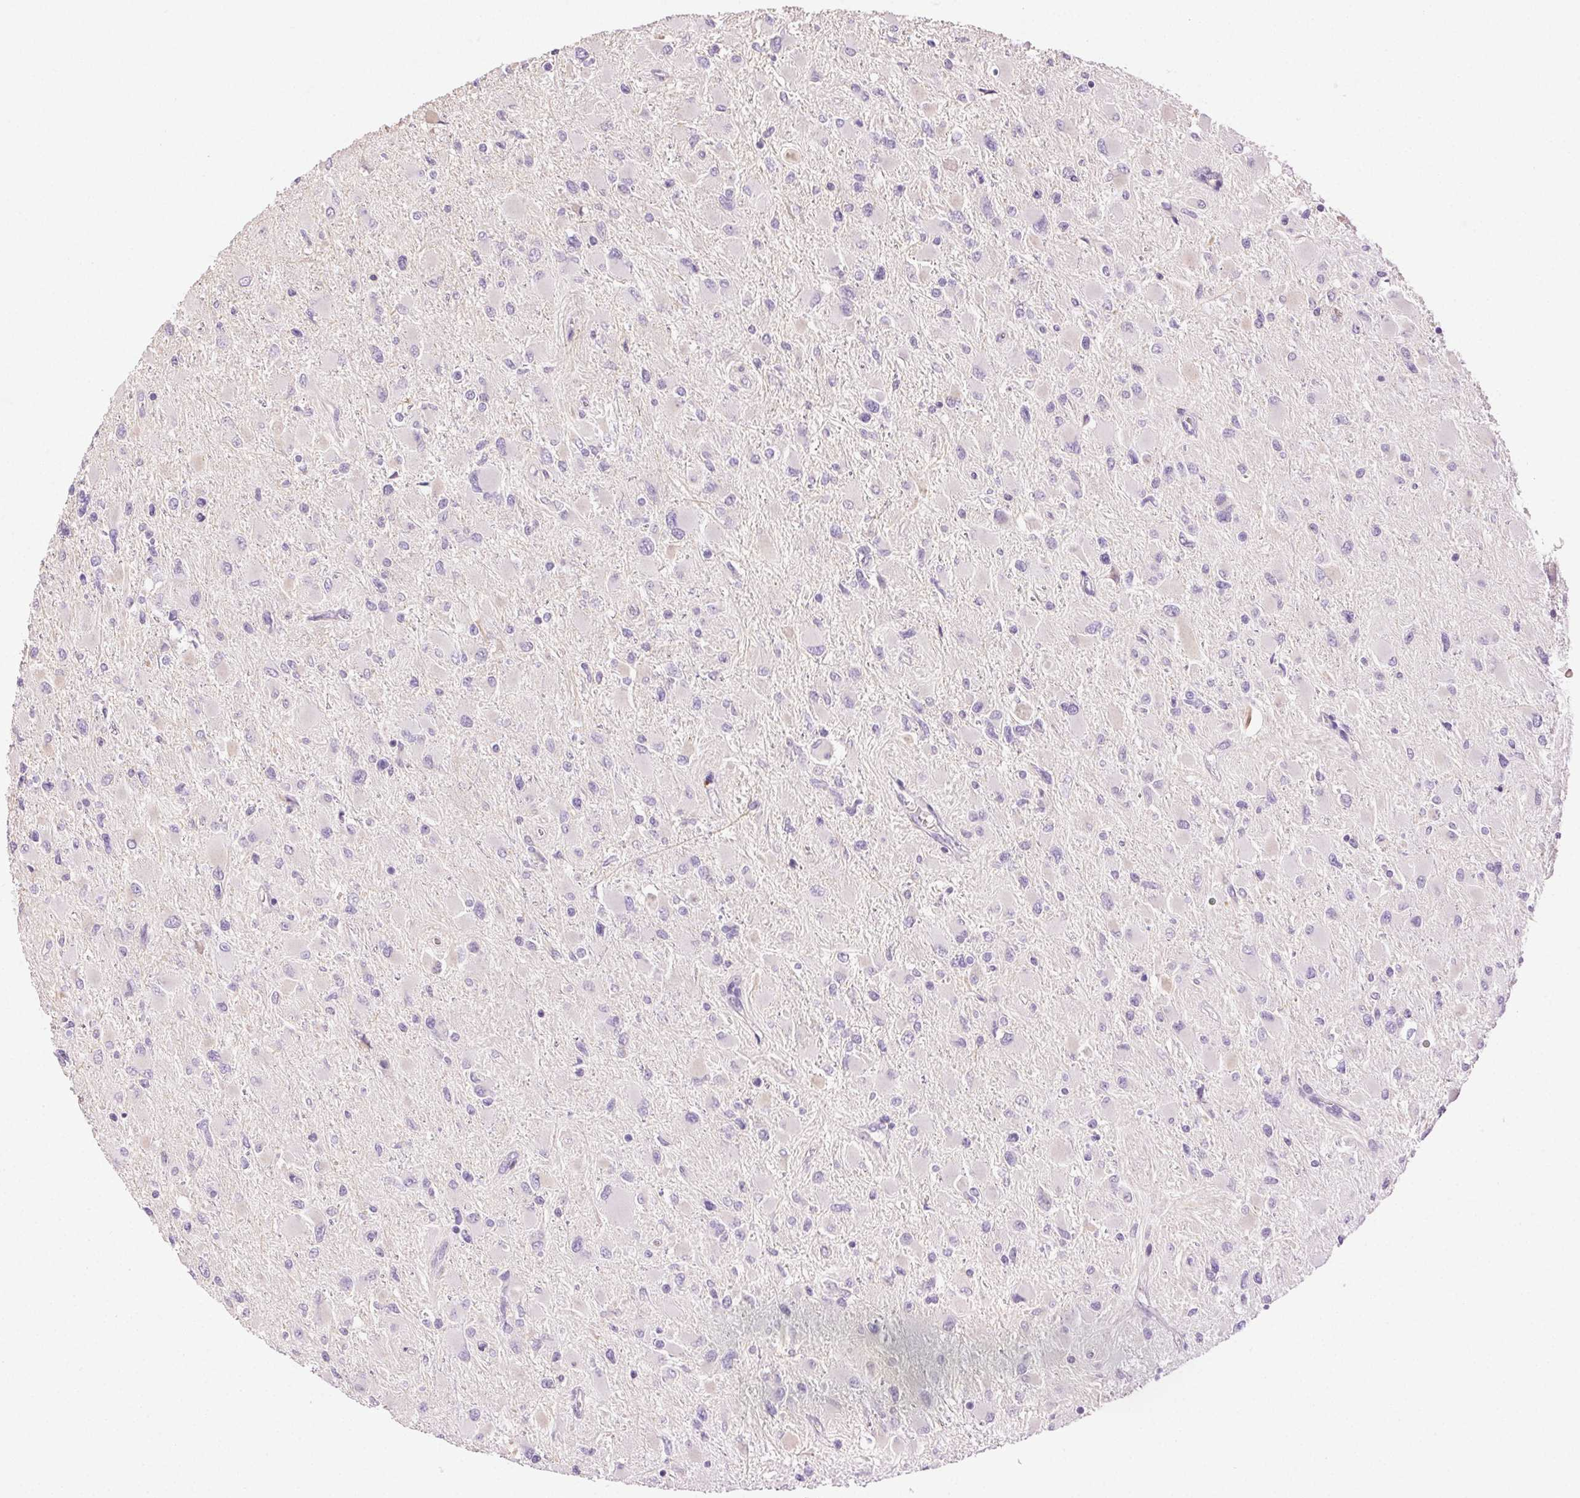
{"staining": {"intensity": "negative", "quantity": "none", "location": "none"}, "tissue": "glioma", "cell_type": "Tumor cells", "image_type": "cancer", "snomed": [{"axis": "morphology", "description": "Glioma, malignant, High grade"}, {"axis": "topography", "description": "Cerebral cortex"}], "caption": "A micrograph of human malignant glioma (high-grade) is negative for staining in tumor cells.", "gene": "BPIFB2", "patient": {"sex": "female", "age": 36}}